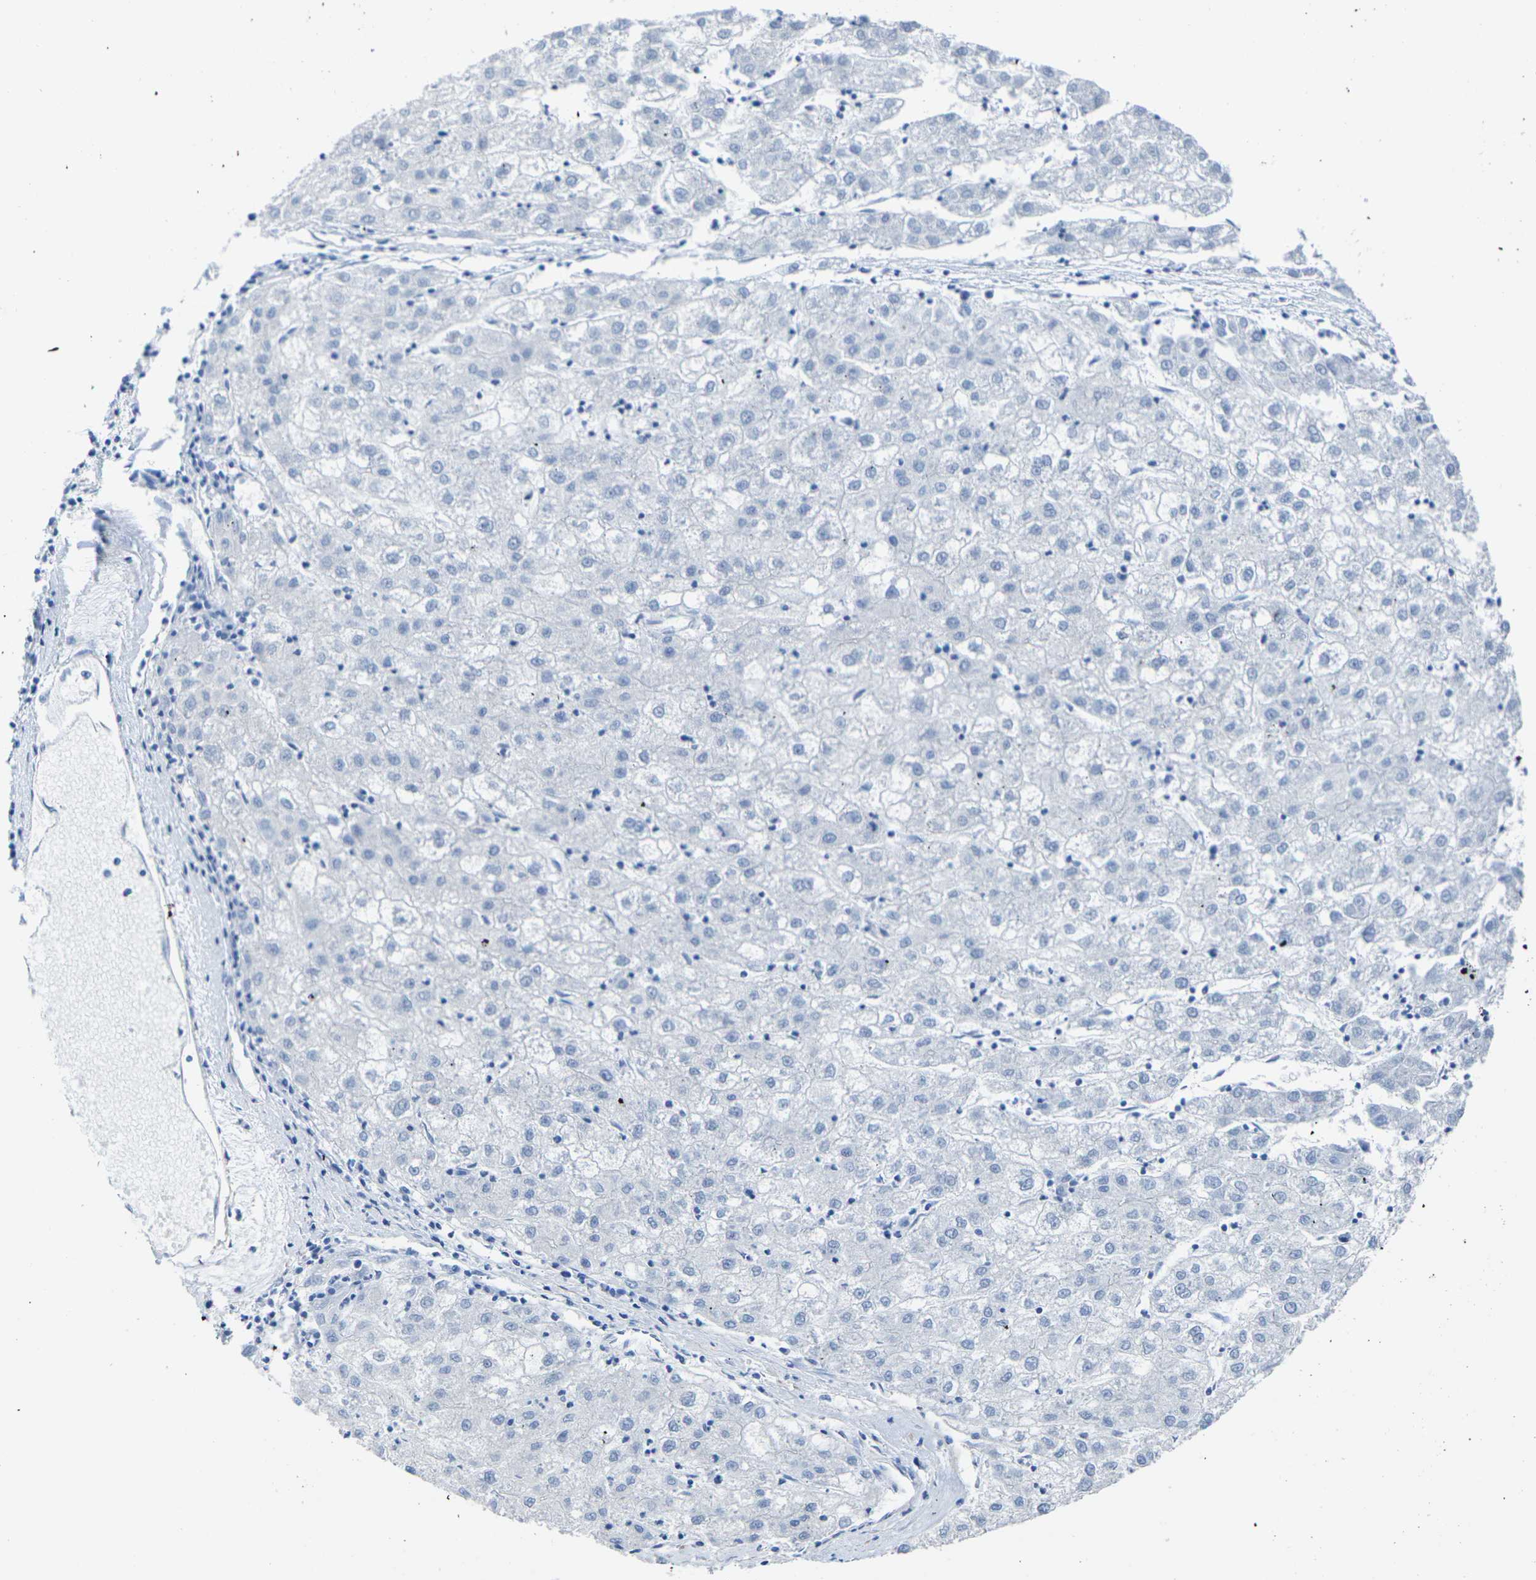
{"staining": {"intensity": "negative", "quantity": "none", "location": "none"}, "tissue": "liver cancer", "cell_type": "Tumor cells", "image_type": "cancer", "snomed": [{"axis": "morphology", "description": "Carcinoma, Hepatocellular, NOS"}, {"axis": "topography", "description": "Liver"}], "caption": "Liver cancer (hepatocellular carcinoma) stained for a protein using IHC displays no positivity tumor cells.", "gene": "CNN1", "patient": {"sex": "male", "age": 72}}